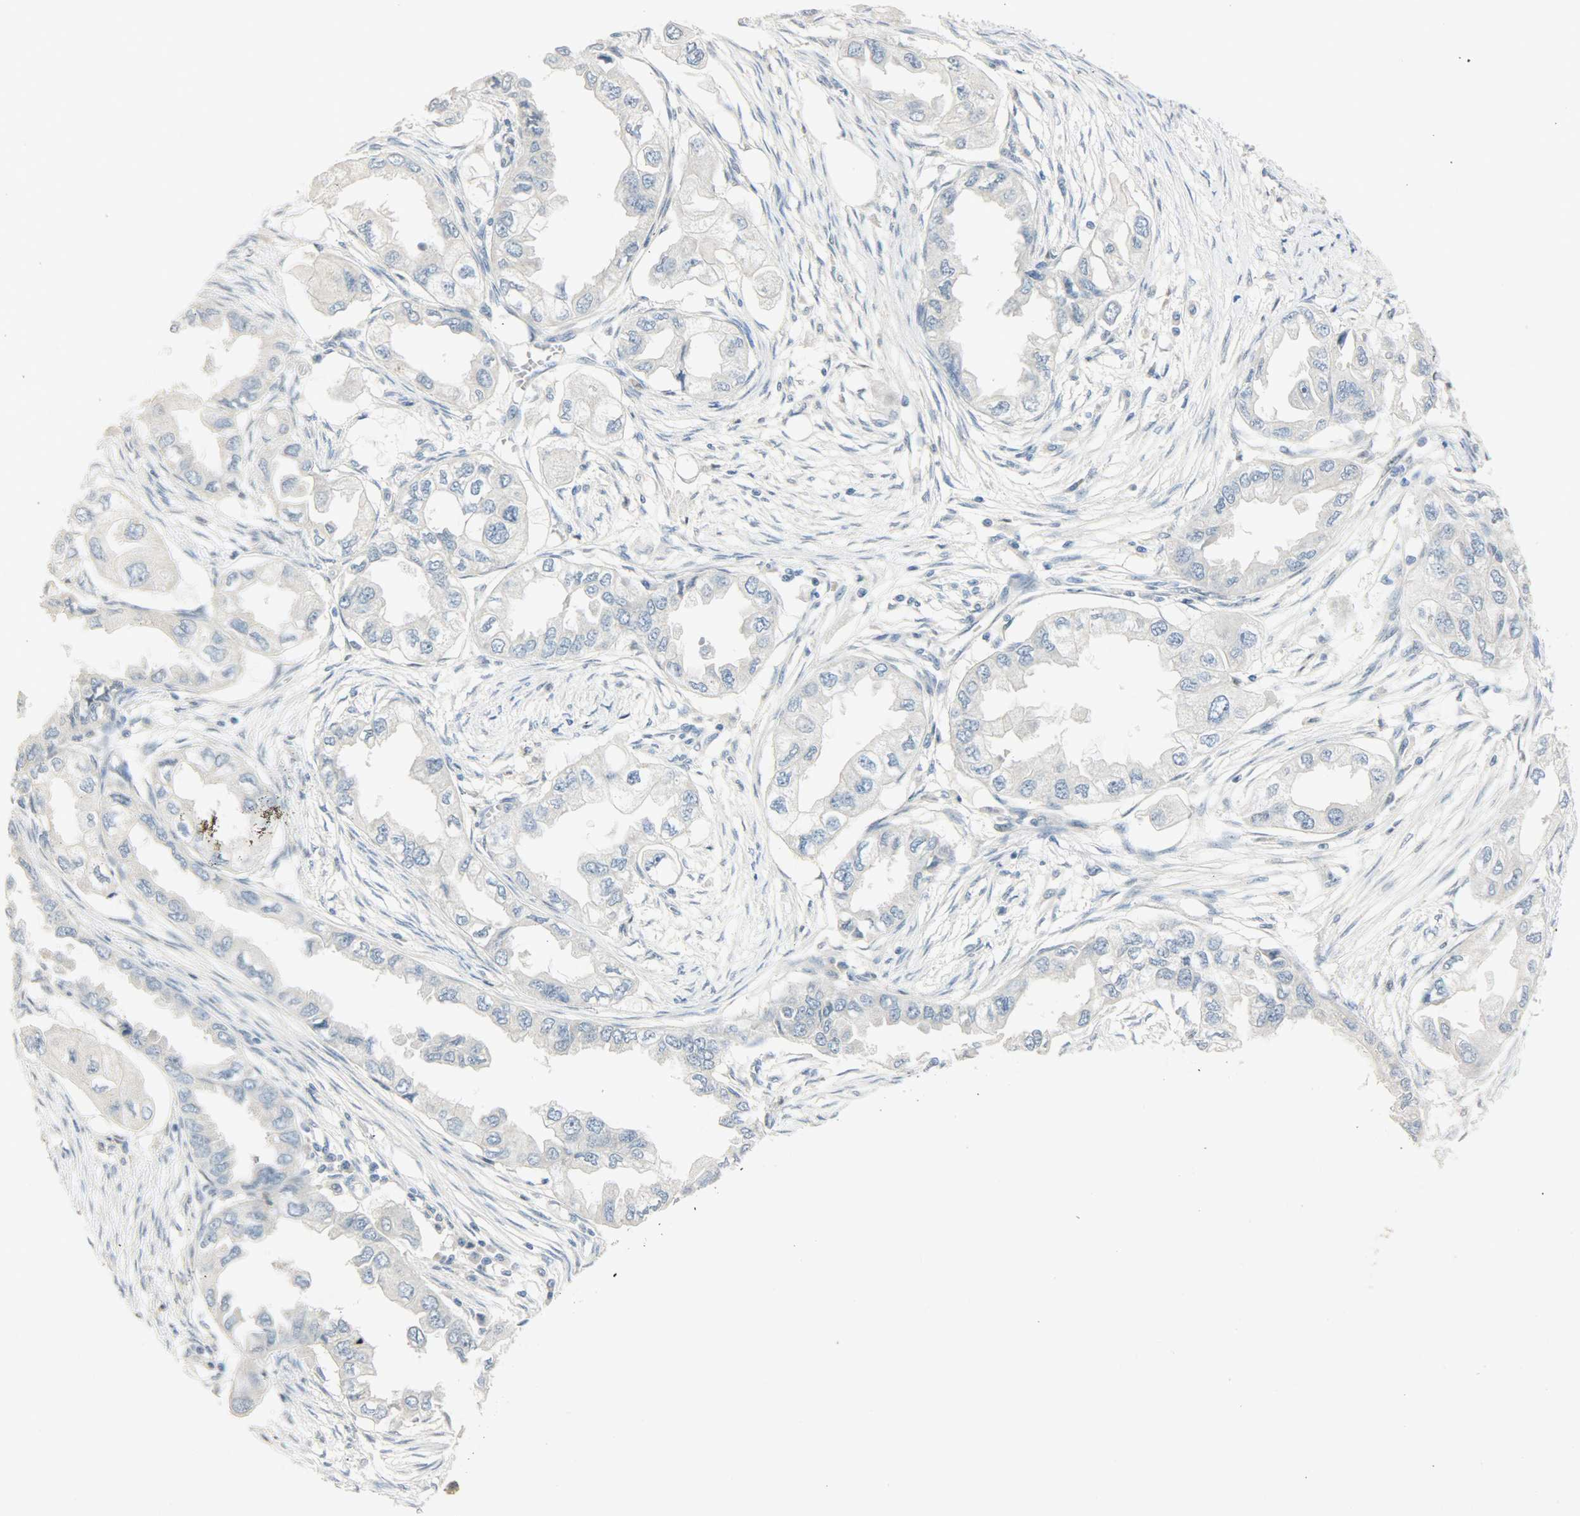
{"staining": {"intensity": "negative", "quantity": "none", "location": "none"}, "tissue": "endometrial cancer", "cell_type": "Tumor cells", "image_type": "cancer", "snomed": [{"axis": "morphology", "description": "Adenocarcinoma, NOS"}, {"axis": "topography", "description": "Endometrium"}], "caption": "DAB (3,3'-diaminobenzidine) immunohistochemical staining of endometrial cancer (adenocarcinoma) shows no significant staining in tumor cells.", "gene": "PPARG", "patient": {"sex": "female", "age": 67}}